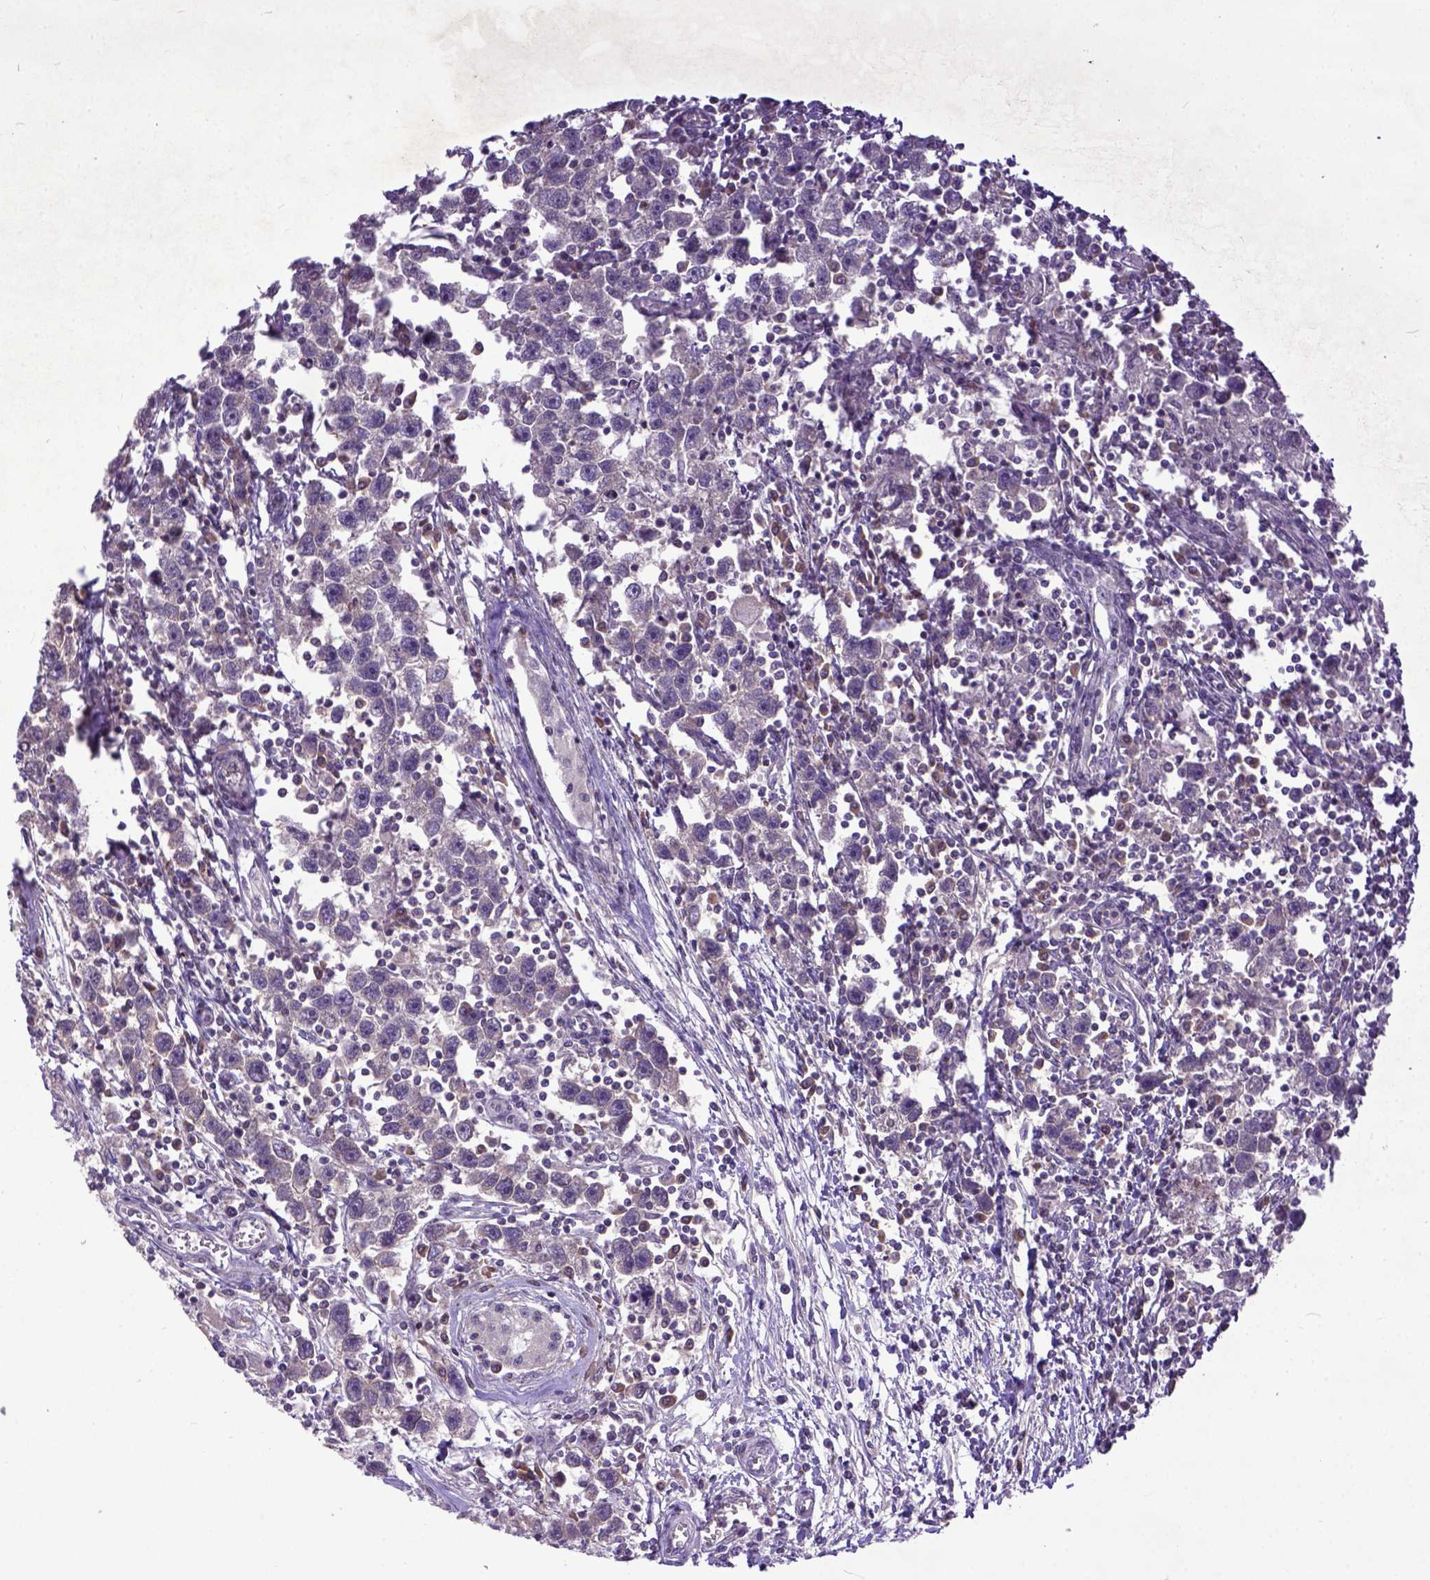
{"staining": {"intensity": "negative", "quantity": "none", "location": "none"}, "tissue": "testis cancer", "cell_type": "Tumor cells", "image_type": "cancer", "snomed": [{"axis": "morphology", "description": "Seminoma, NOS"}, {"axis": "topography", "description": "Testis"}], "caption": "Immunohistochemistry of human testis seminoma shows no positivity in tumor cells. (DAB (3,3'-diaminobenzidine) immunohistochemistry (IHC), high magnification).", "gene": "CPNE1", "patient": {"sex": "male", "age": 30}}